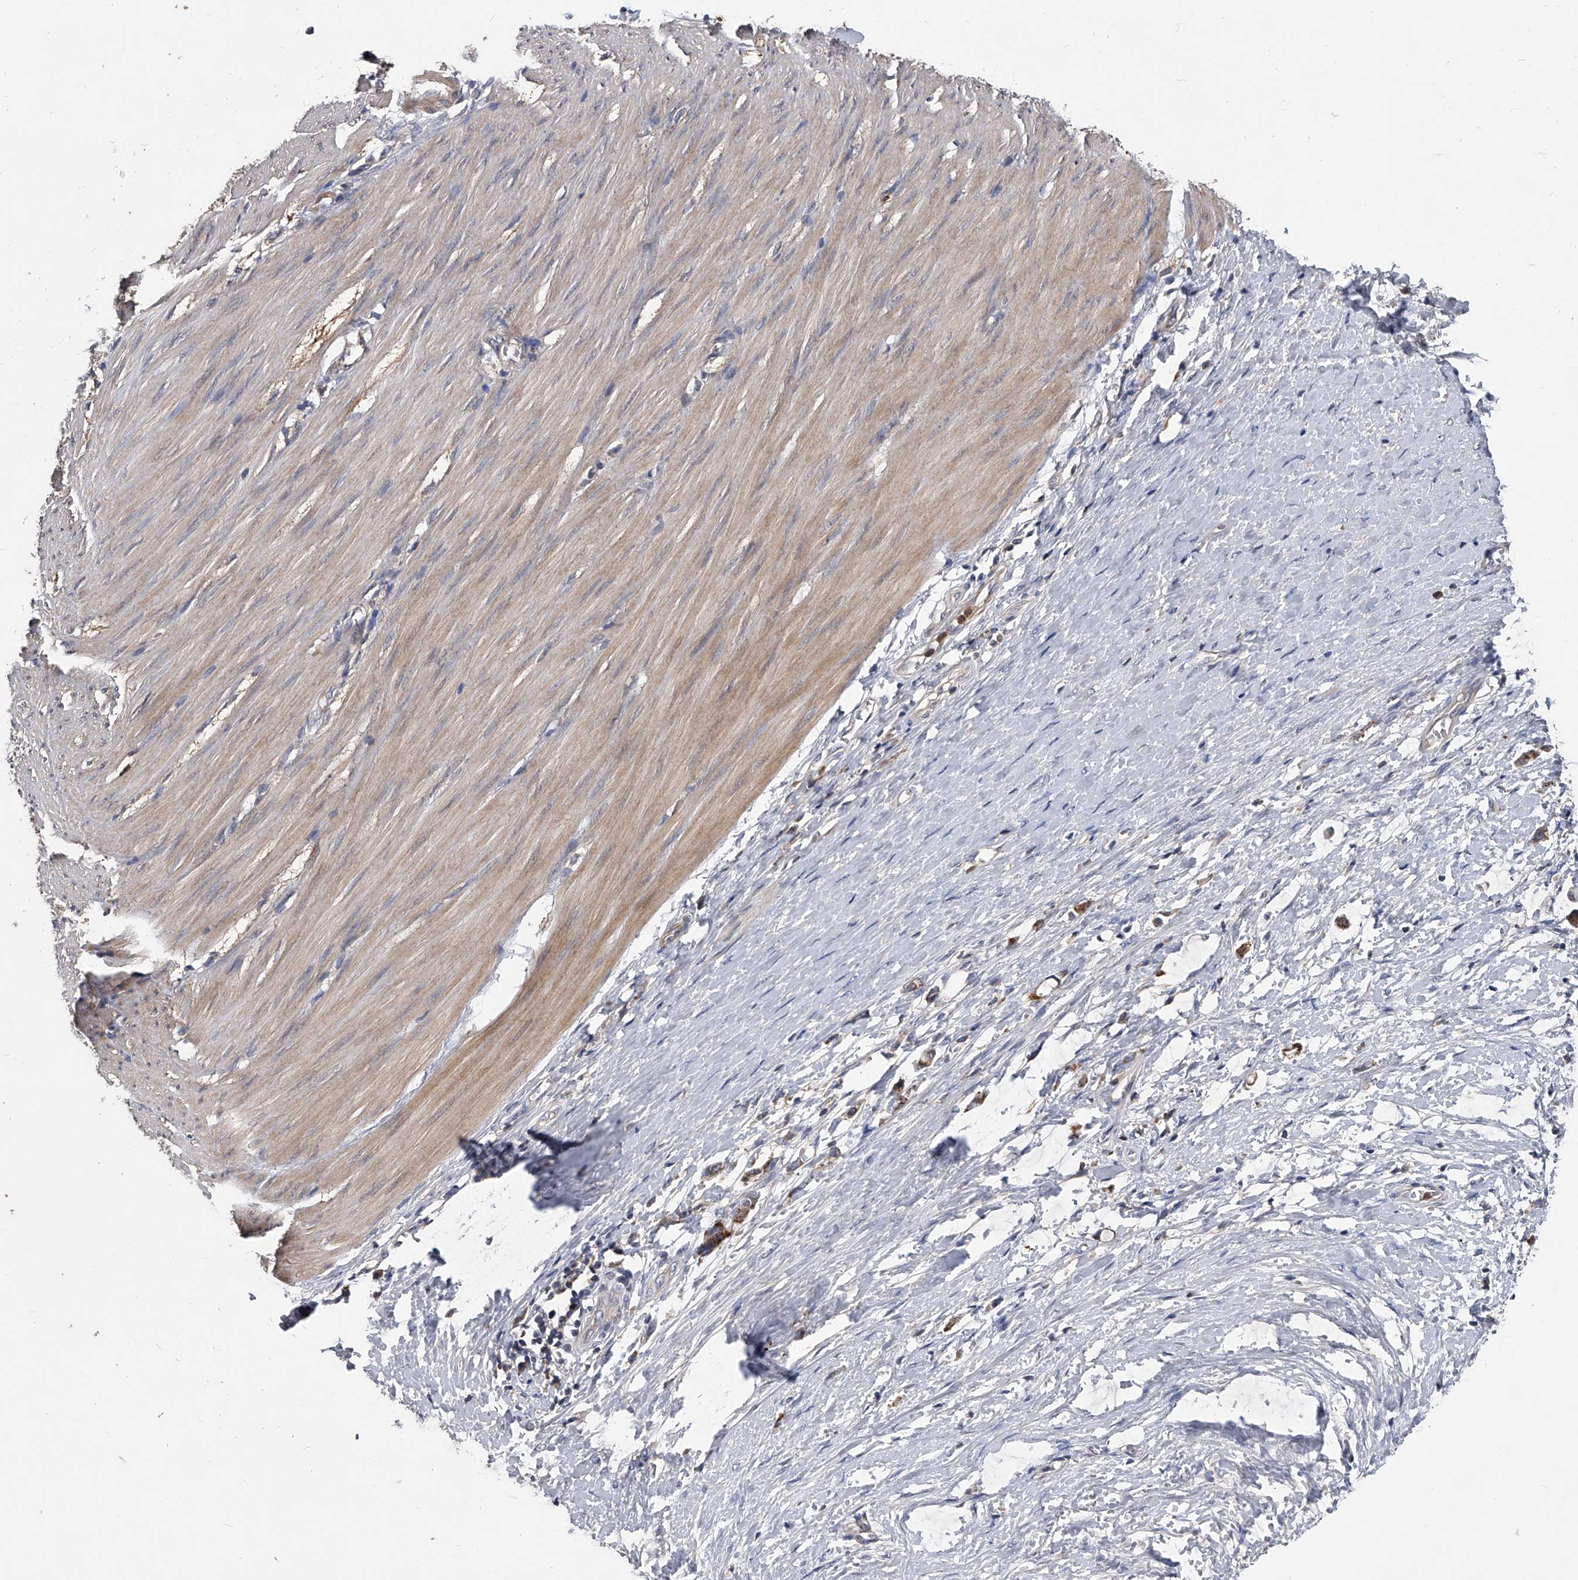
{"staining": {"intensity": "moderate", "quantity": "25%-75%", "location": "cytoplasmic/membranous"}, "tissue": "smooth muscle", "cell_type": "Smooth muscle cells", "image_type": "normal", "snomed": [{"axis": "morphology", "description": "Normal tissue, NOS"}, {"axis": "morphology", "description": "Adenocarcinoma, NOS"}, {"axis": "topography", "description": "Colon"}, {"axis": "topography", "description": "Peripheral nerve tissue"}], "caption": "Immunohistochemistry staining of unremarkable smooth muscle, which reveals medium levels of moderate cytoplasmic/membranous positivity in approximately 25%-75% of smooth muscle cells indicating moderate cytoplasmic/membranous protein staining. The staining was performed using DAB (3,3'-diaminobenzidine) (brown) for protein detection and nuclei were counterstained in hematoxylin (blue).", "gene": "NRP1", "patient": {"sex": "male", "age": 14}}